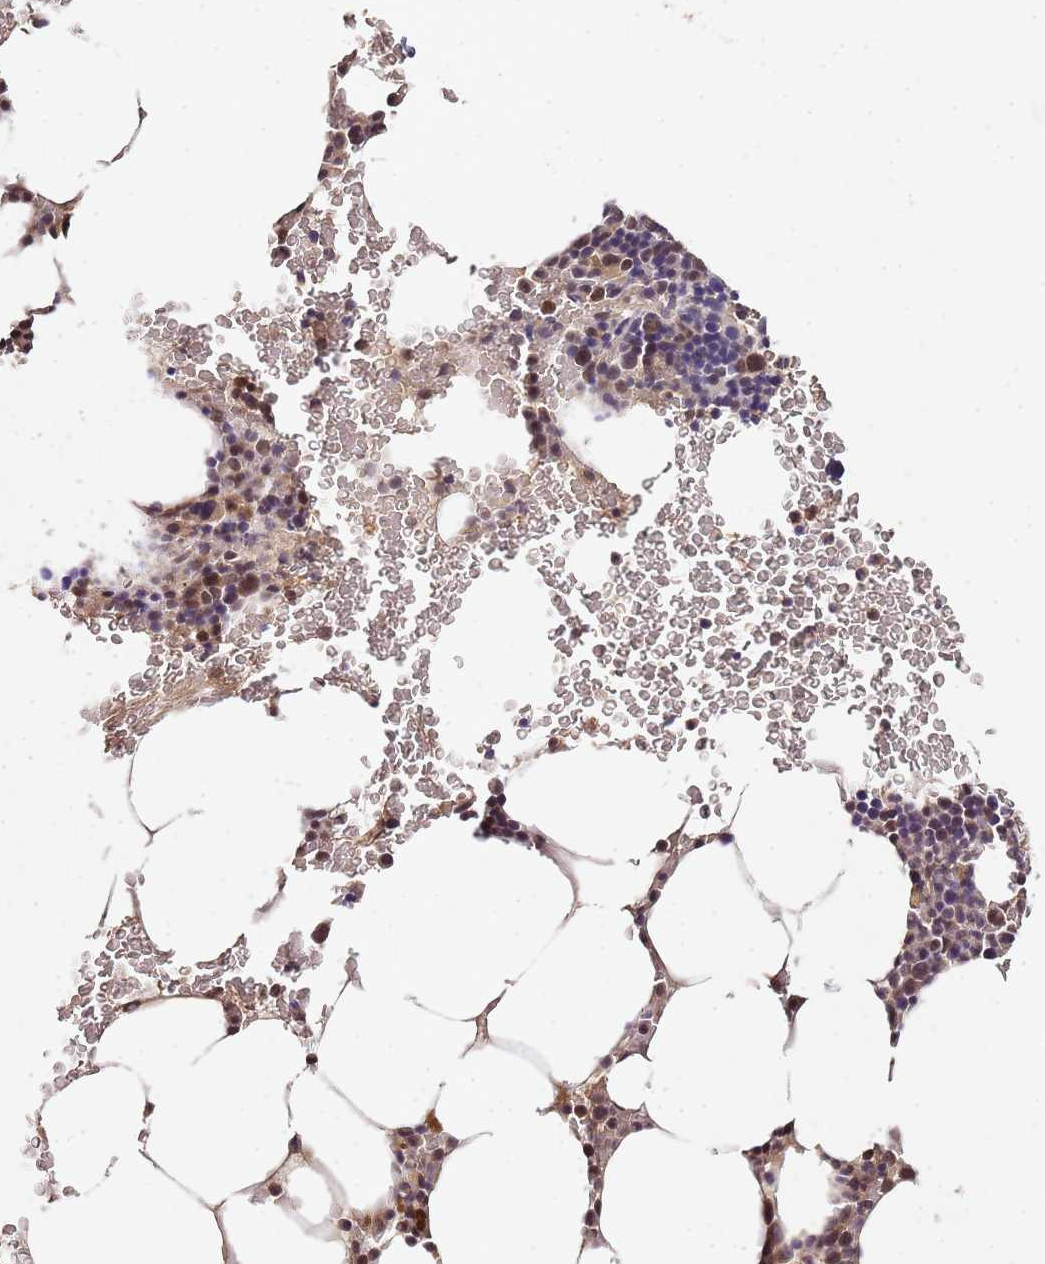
{"staining": {"intensity": "moderate", "quantity": "25%-75%", "location": "nuclear"}, "tissue": "bone marrow", "cell_type": "Hematopoietic cells", "image_type": "normal", "snomed": [{"axis": "morphology", "description": "Normal tissue, NOS"}, {"axis": "topography", "description": "Bone marrow"}], "caption": "Brown immunohistochemical staining in unremarkable human bone marrow shows moderate nuclear expression in about 25%-75% of hematopoietic cells. Using DAB (3,3'-diaminobenzidine) (brown) and hematoxylin (blue) stains, captured at high magnification using brightfield microscopy.", "gene": "LIN37", "patient": {"sex": "female", "age": 58}}